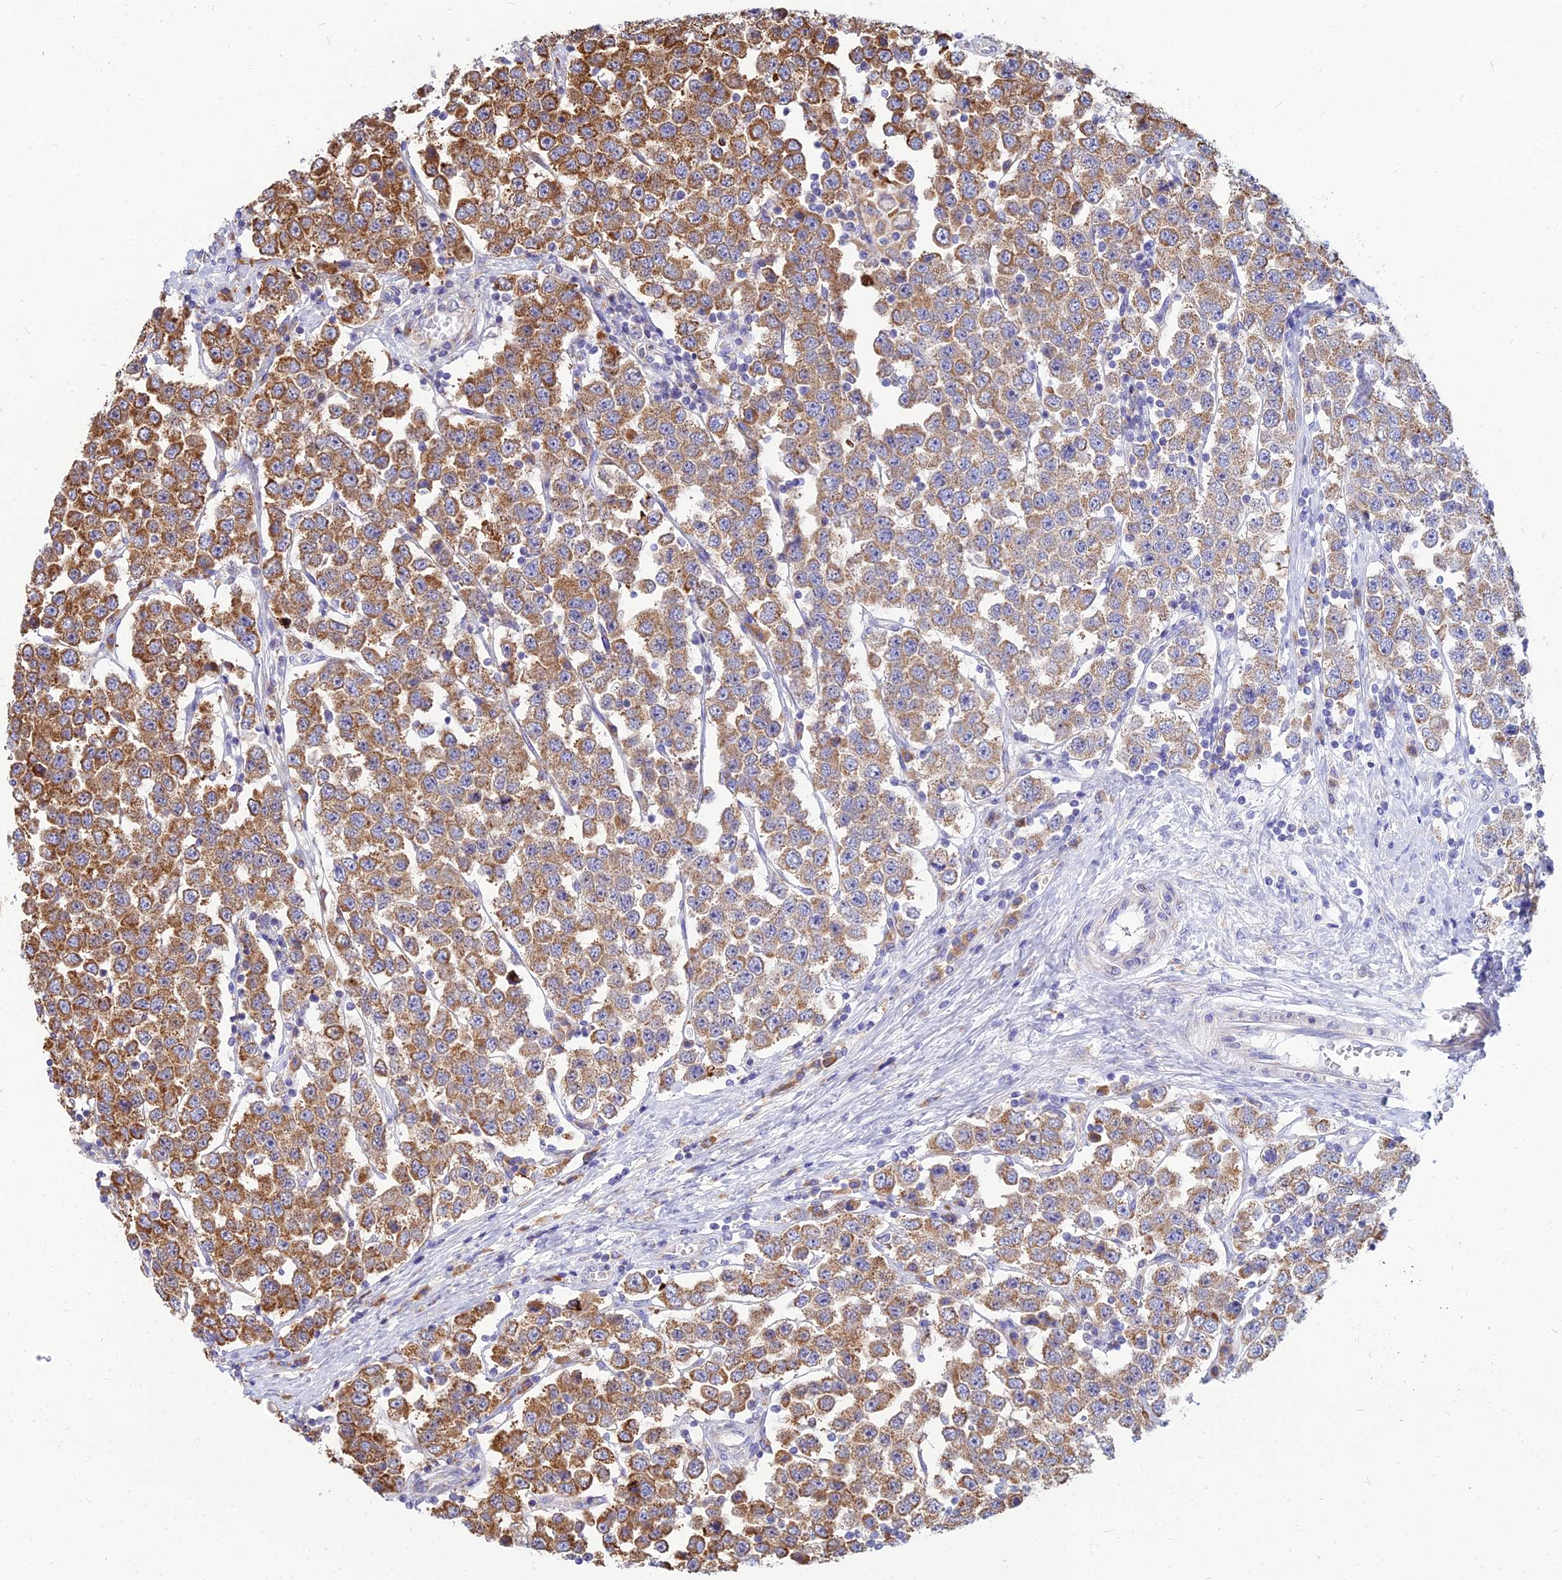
{"staining": {"intensity": "moderate", "quantity": ">75%", "location": "cytoplasmic/membranous"}, "tissue": "testis cancer", "cell_type": "Tumor cells", "image_type": "cancer", "snomed": [{"axis": "morphology", "description": "Seminoma, NOS"}, {"axis": "topography", "description": "Testis"}], "caption": "Protein analysis of testis seminoma tissue exhibits moderate cytoplasmic/membranous positivity in about >75% of tumor cells. The staining was performed using DAB (3,3'-diaminobenzidine) to visualize the protein expression in brown, while the nuclei were stained in blue with hematoxylin (Magnification: 20x).", "gene": "CCT6B", "patient": {"sex": "male", "age": 28}}